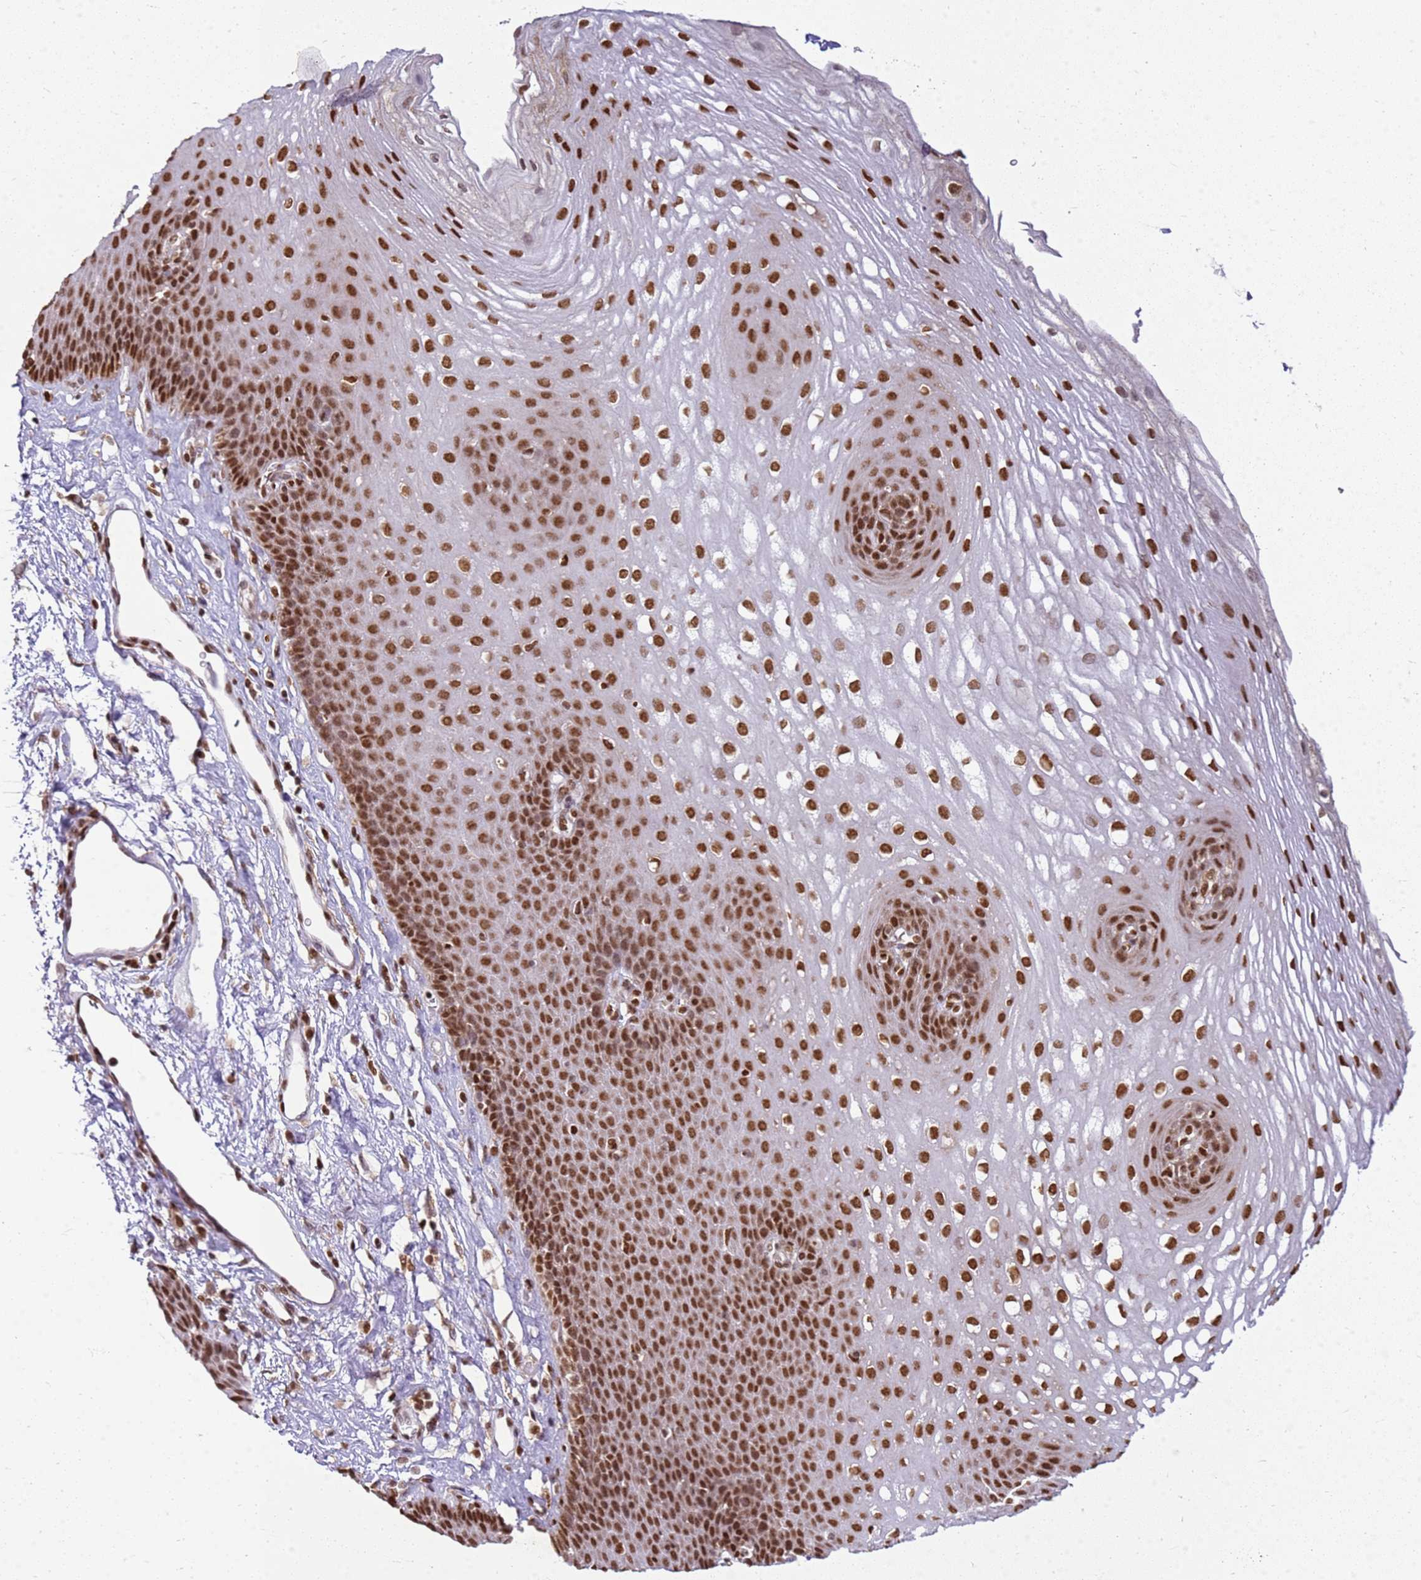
{"staining": {"intensity": "strong", "quantity": ">75%", "location": "nuclear"}, "tissue": "esophagus", "cell_type": "Squamous epithelial cells", "image_type": "normal", "snomed": [{"axis": "morphology", "description": "Normal tissue, NOS"}, {"axis": "topography", "description": "Esophagus"}], "caption": "The photomicrograph exhibits immunohistochemical staining of normal esophagus. There is strong nuclear staining is identified in about >75% of squamous epithelial cells. The protein is stained brown, and the nuclei are stained in blue (DAB (3,3'-diaminobenzidine) IHC with brightfield microscopy, high magnification).", "gene": "APEX1", "patient": {"sex": "female", "age": 66}}